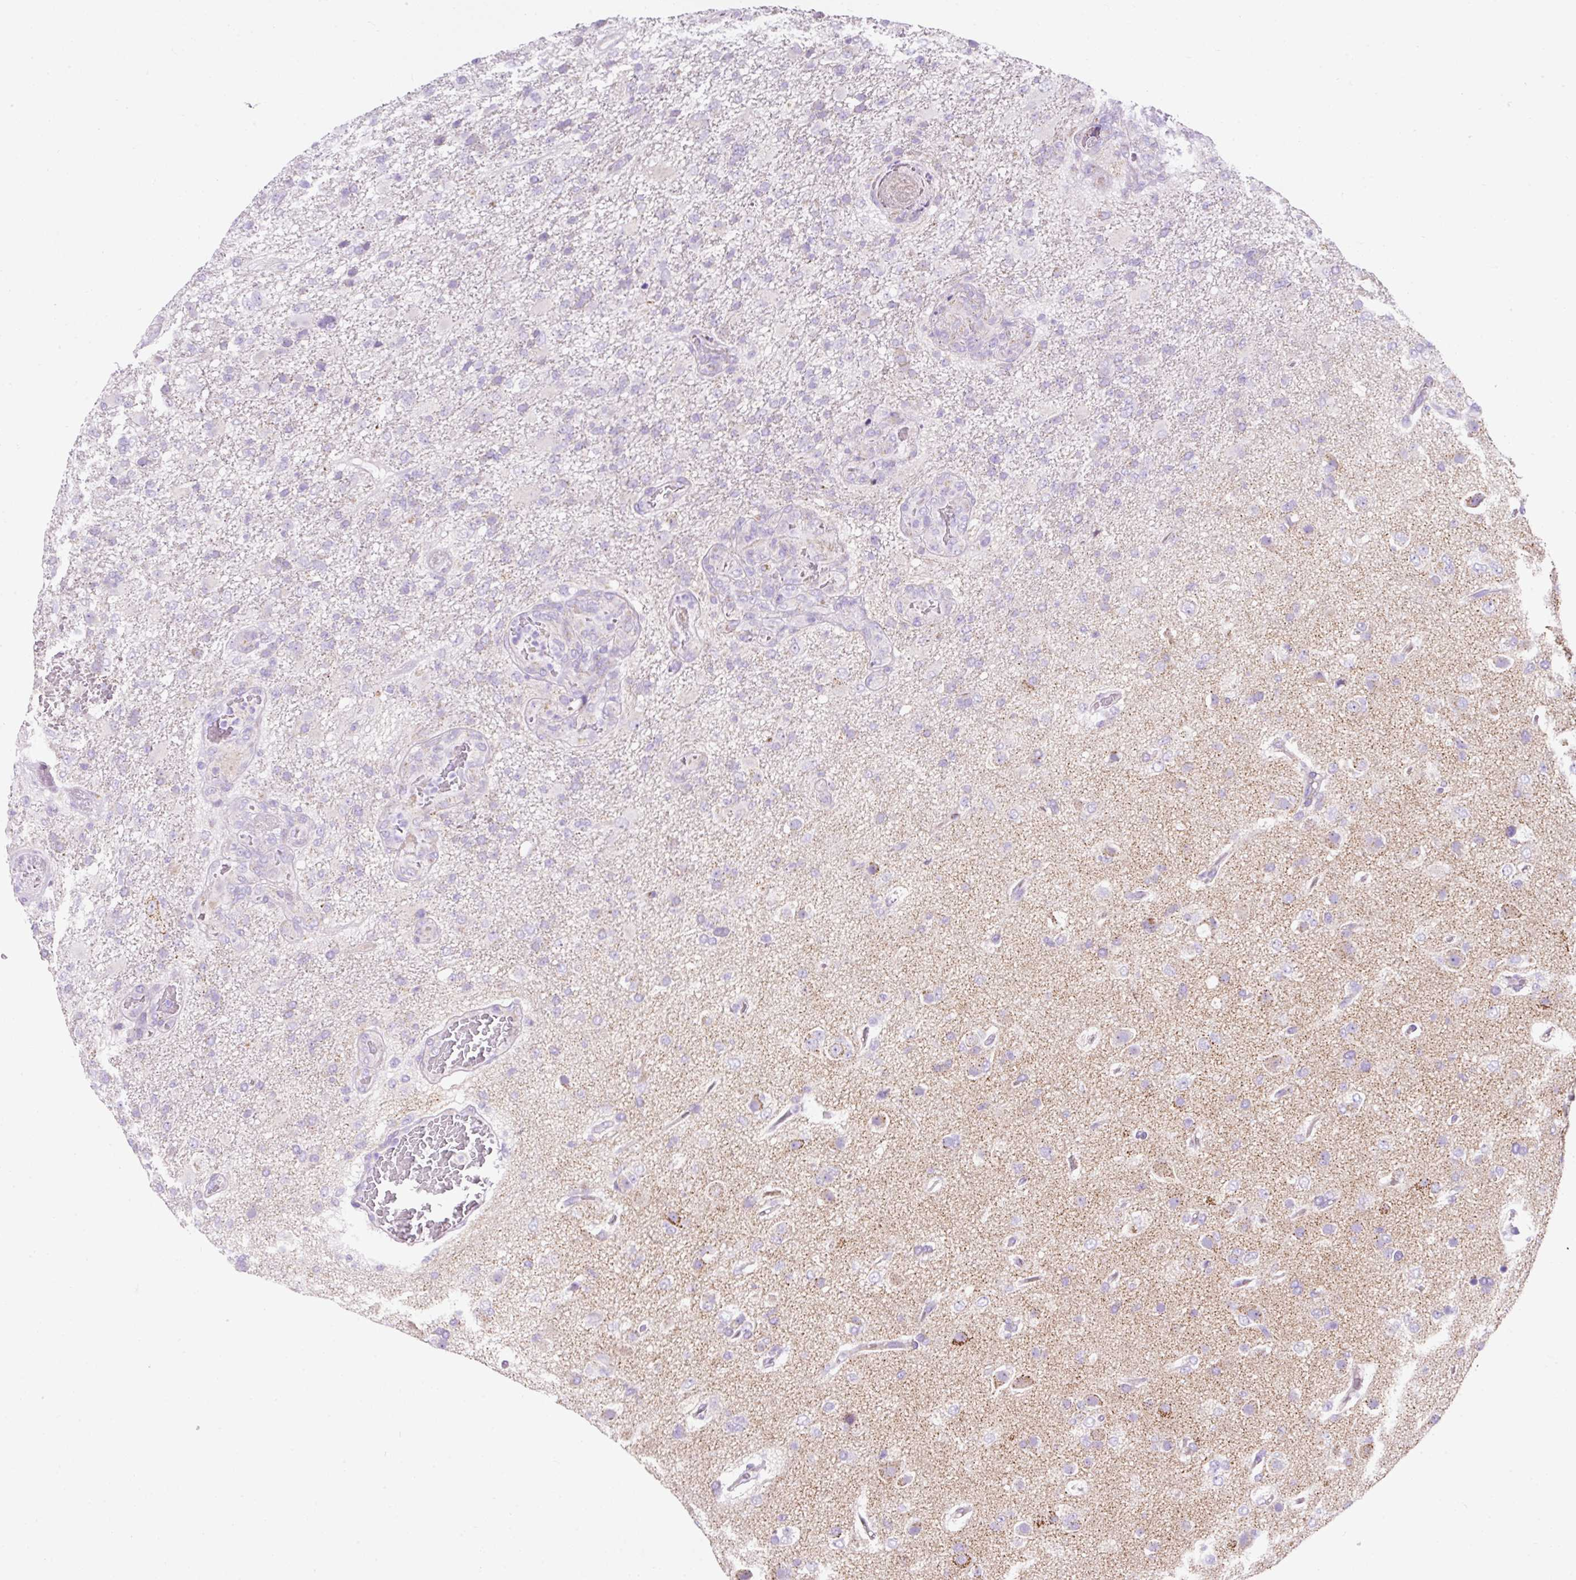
{"staining": {"intensity": "negative", "quantity": "none", "location": "none"}, "tissue": "glioma", "cell_type": "Tumor cells", "image_type": "cancer", "snomed": [{"axis": "morphology", "description": "Glioma, malignant, High grade"}, {"axis": "topography", "description": "Brain"}], "caption": "IHC histopathology image of glioma stained for a protein (brown), which displays no staining in tumor cells. (DAB (3,3'-diaminobenzidine) immunohistochemistry (IHC) visualized using brightfield microscopy, high magnification).", "gene": "PLPP2", "patient": {"sex": "female", "age": 74}}